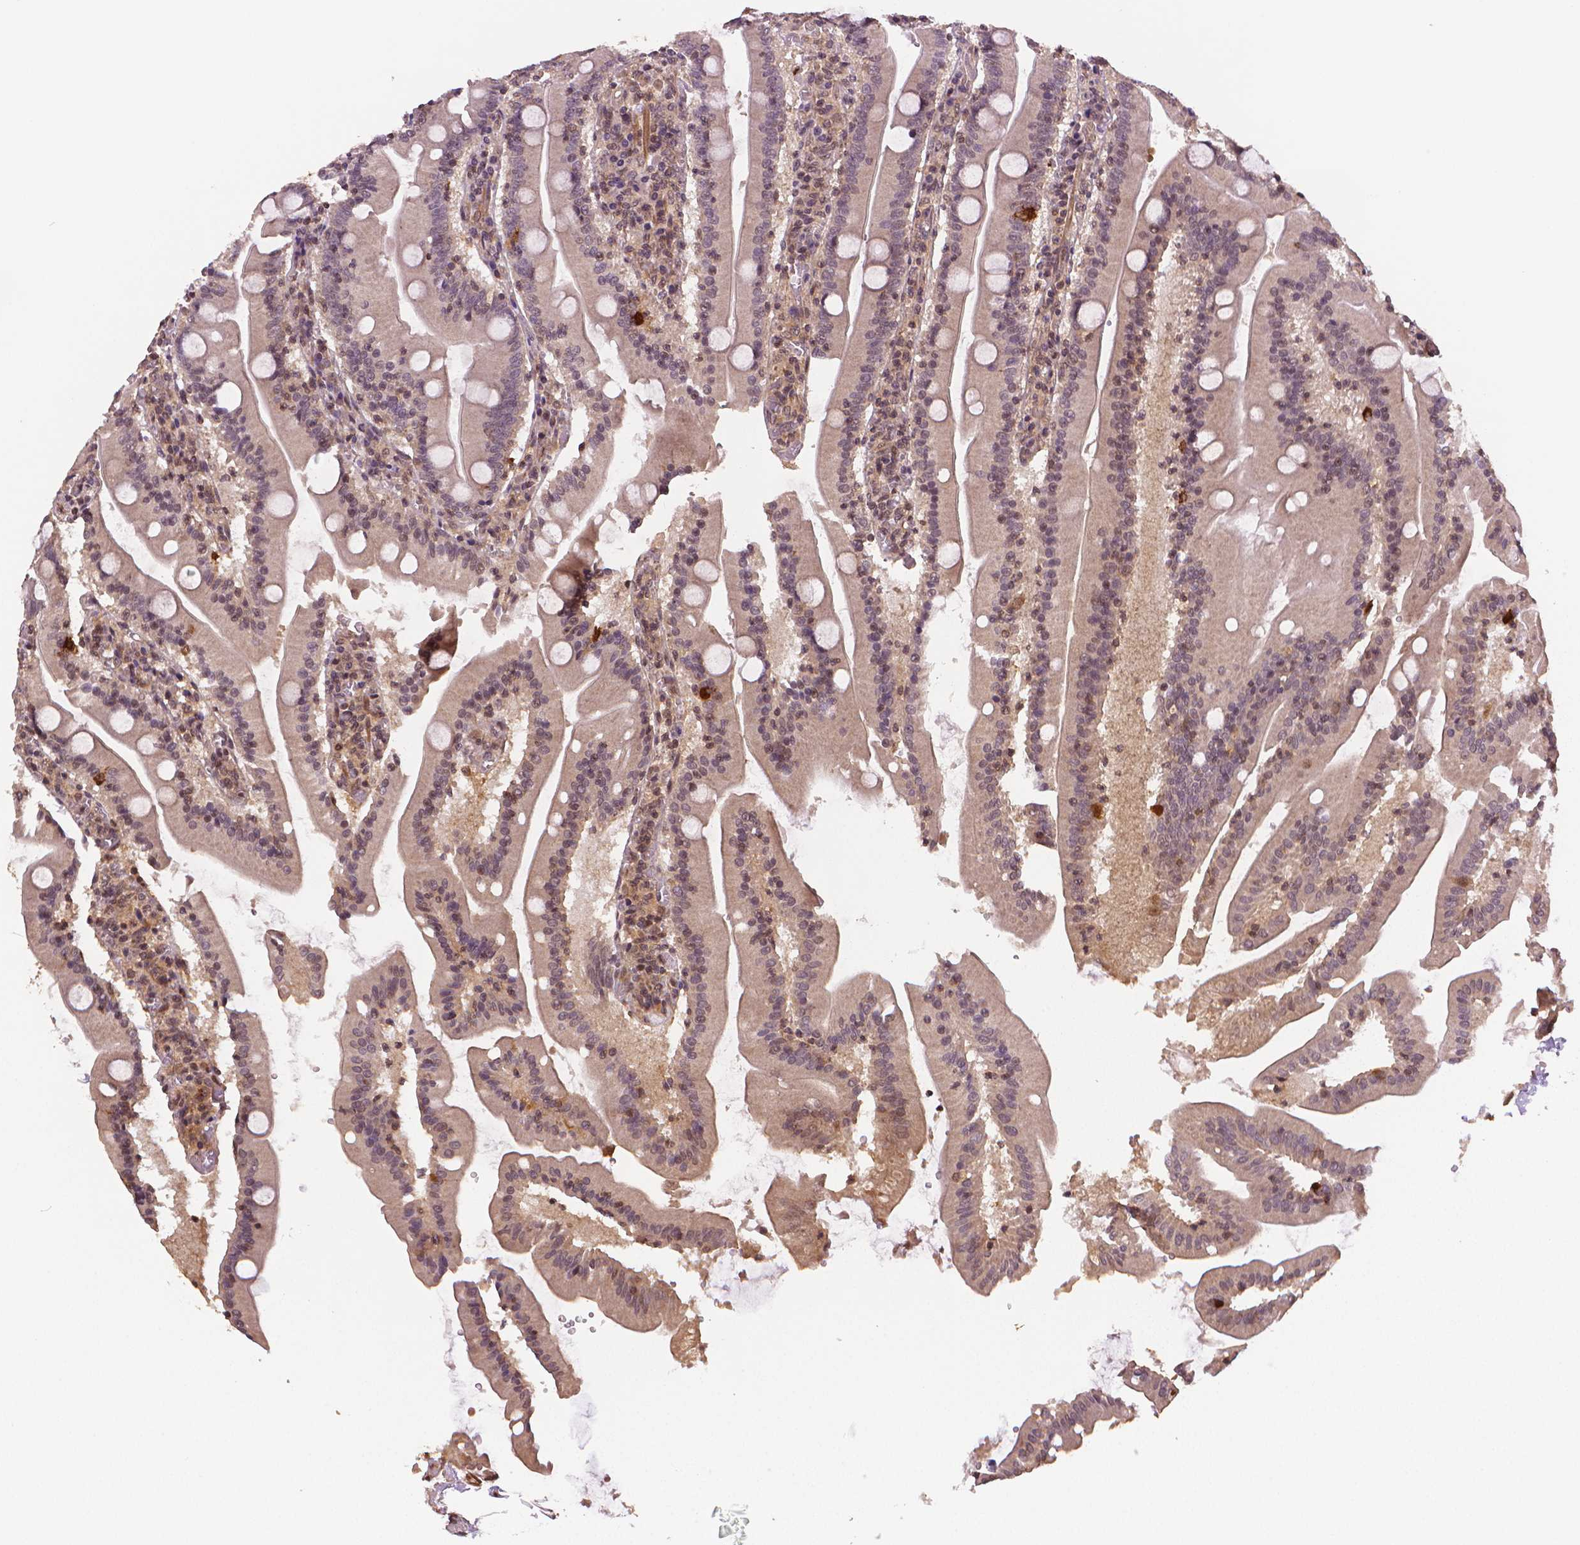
{"staining": {"intensity": "moderate", "quantity": "25%-75%", "location": "cytoplasmic/membranous"}, "tissue": "small intestine", "cell_type": "Glandular cells", "image_type": "normal", "snomed": [{"axis": "morphology", "description": "Normal tissue, NOS"}, {"axis": "topography", "description": "Small intestine"}], "caption": "This photomicrograph demonstrates benign small intestine stained with IHC to label a protein in brown. The cytoplasmic/membranous of glandular cells show moderate positivity for the protein. Nuclei are counter-stained blue.", "gene": "STAT3", "patient": {"sex": "male", "age": 37}}